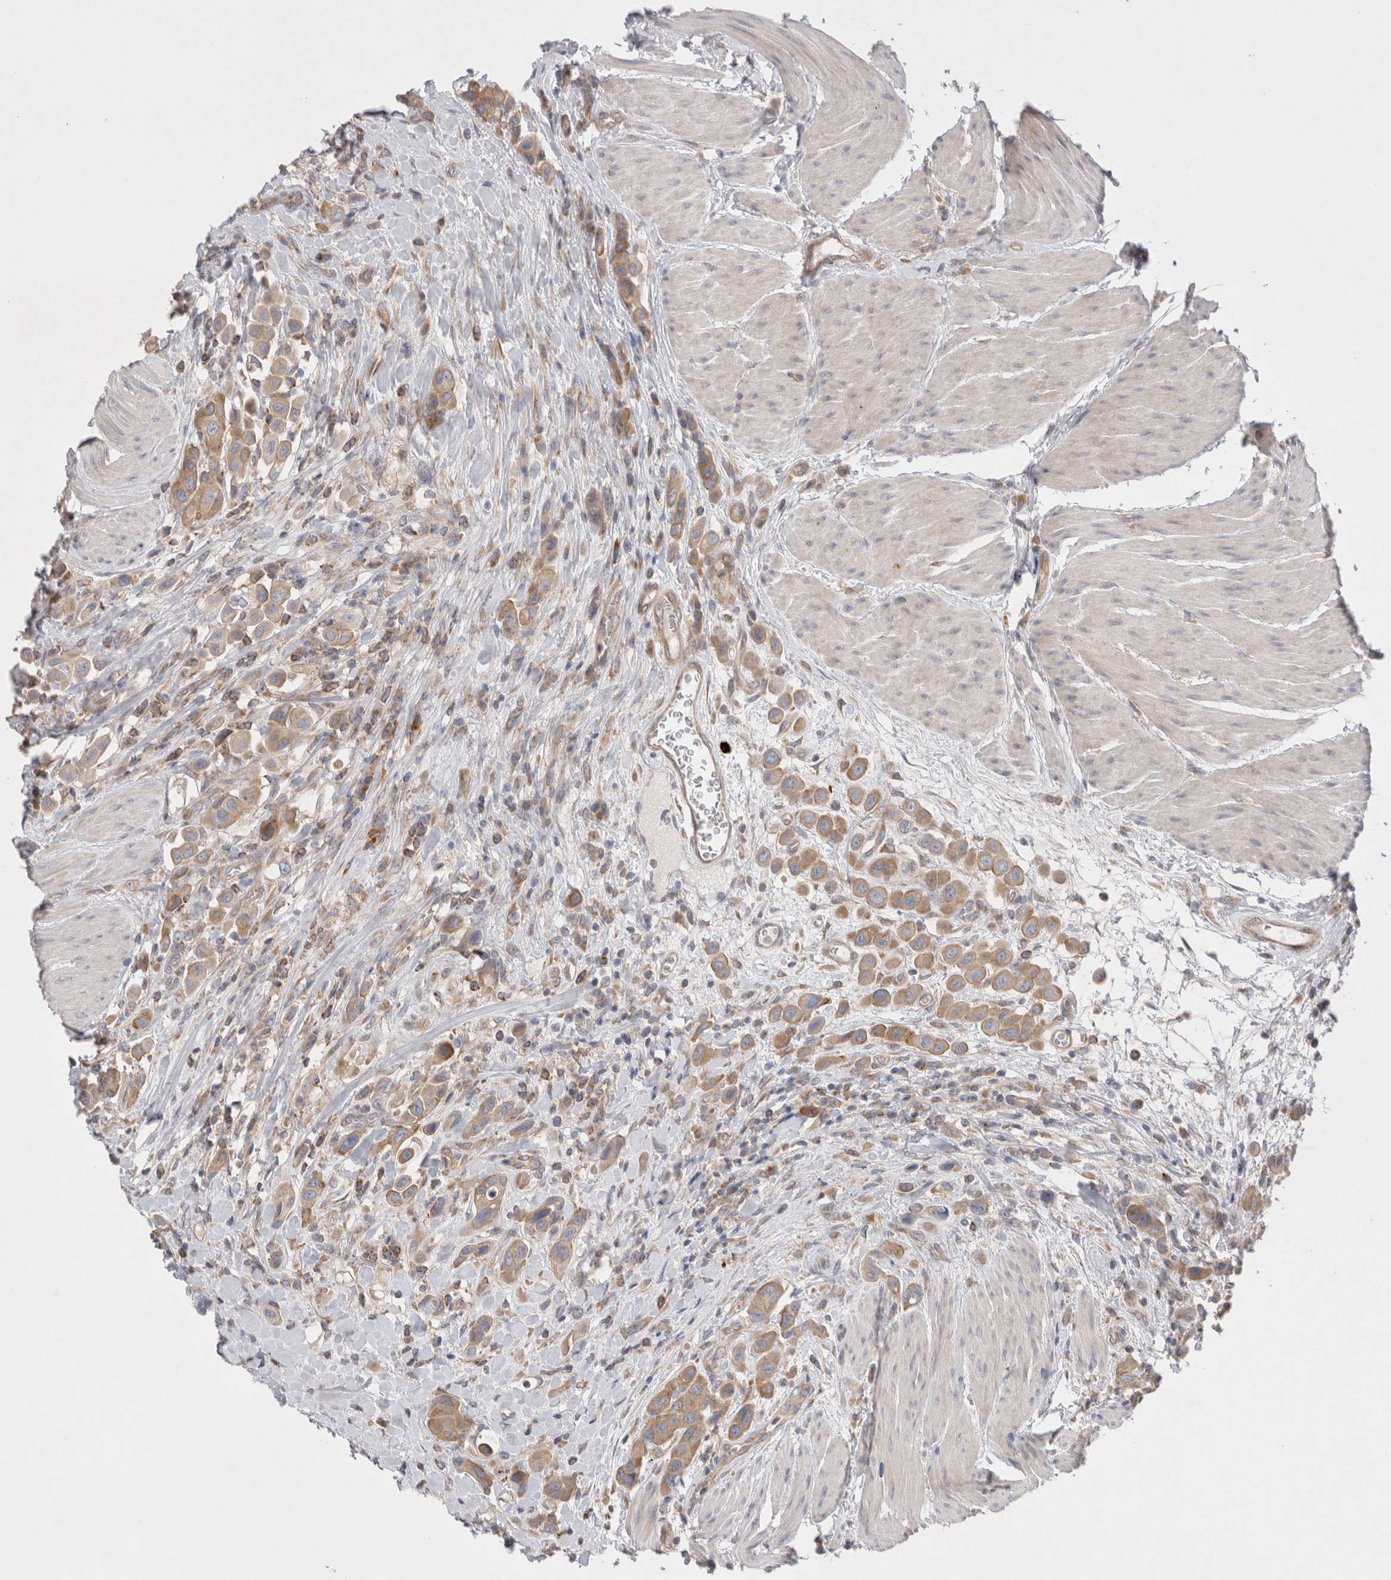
{"staining": {"intensity": "moderate", "quantity": ">75%", "location": "cytoplasmic/membranous"}, "tissue": "urothelial cancer", "cell_type": "Tumor cells", "image_type": "cancer", "snomed": [{"axis": "morphology", "description": "Urothelial carcinoma, High grade"}, {"axis": "topography", "description": "Urinary bladder"}], "caption": "The micrograph exhibits immunohistochemical staining of high-grade urothelial carcinoma. There is moderate cytoplasmic/membranous positivity is appreciated in about >75% of tumor cells.", "gene": "TBC1D16", "patient": {"sex": "male", "age": 50}}